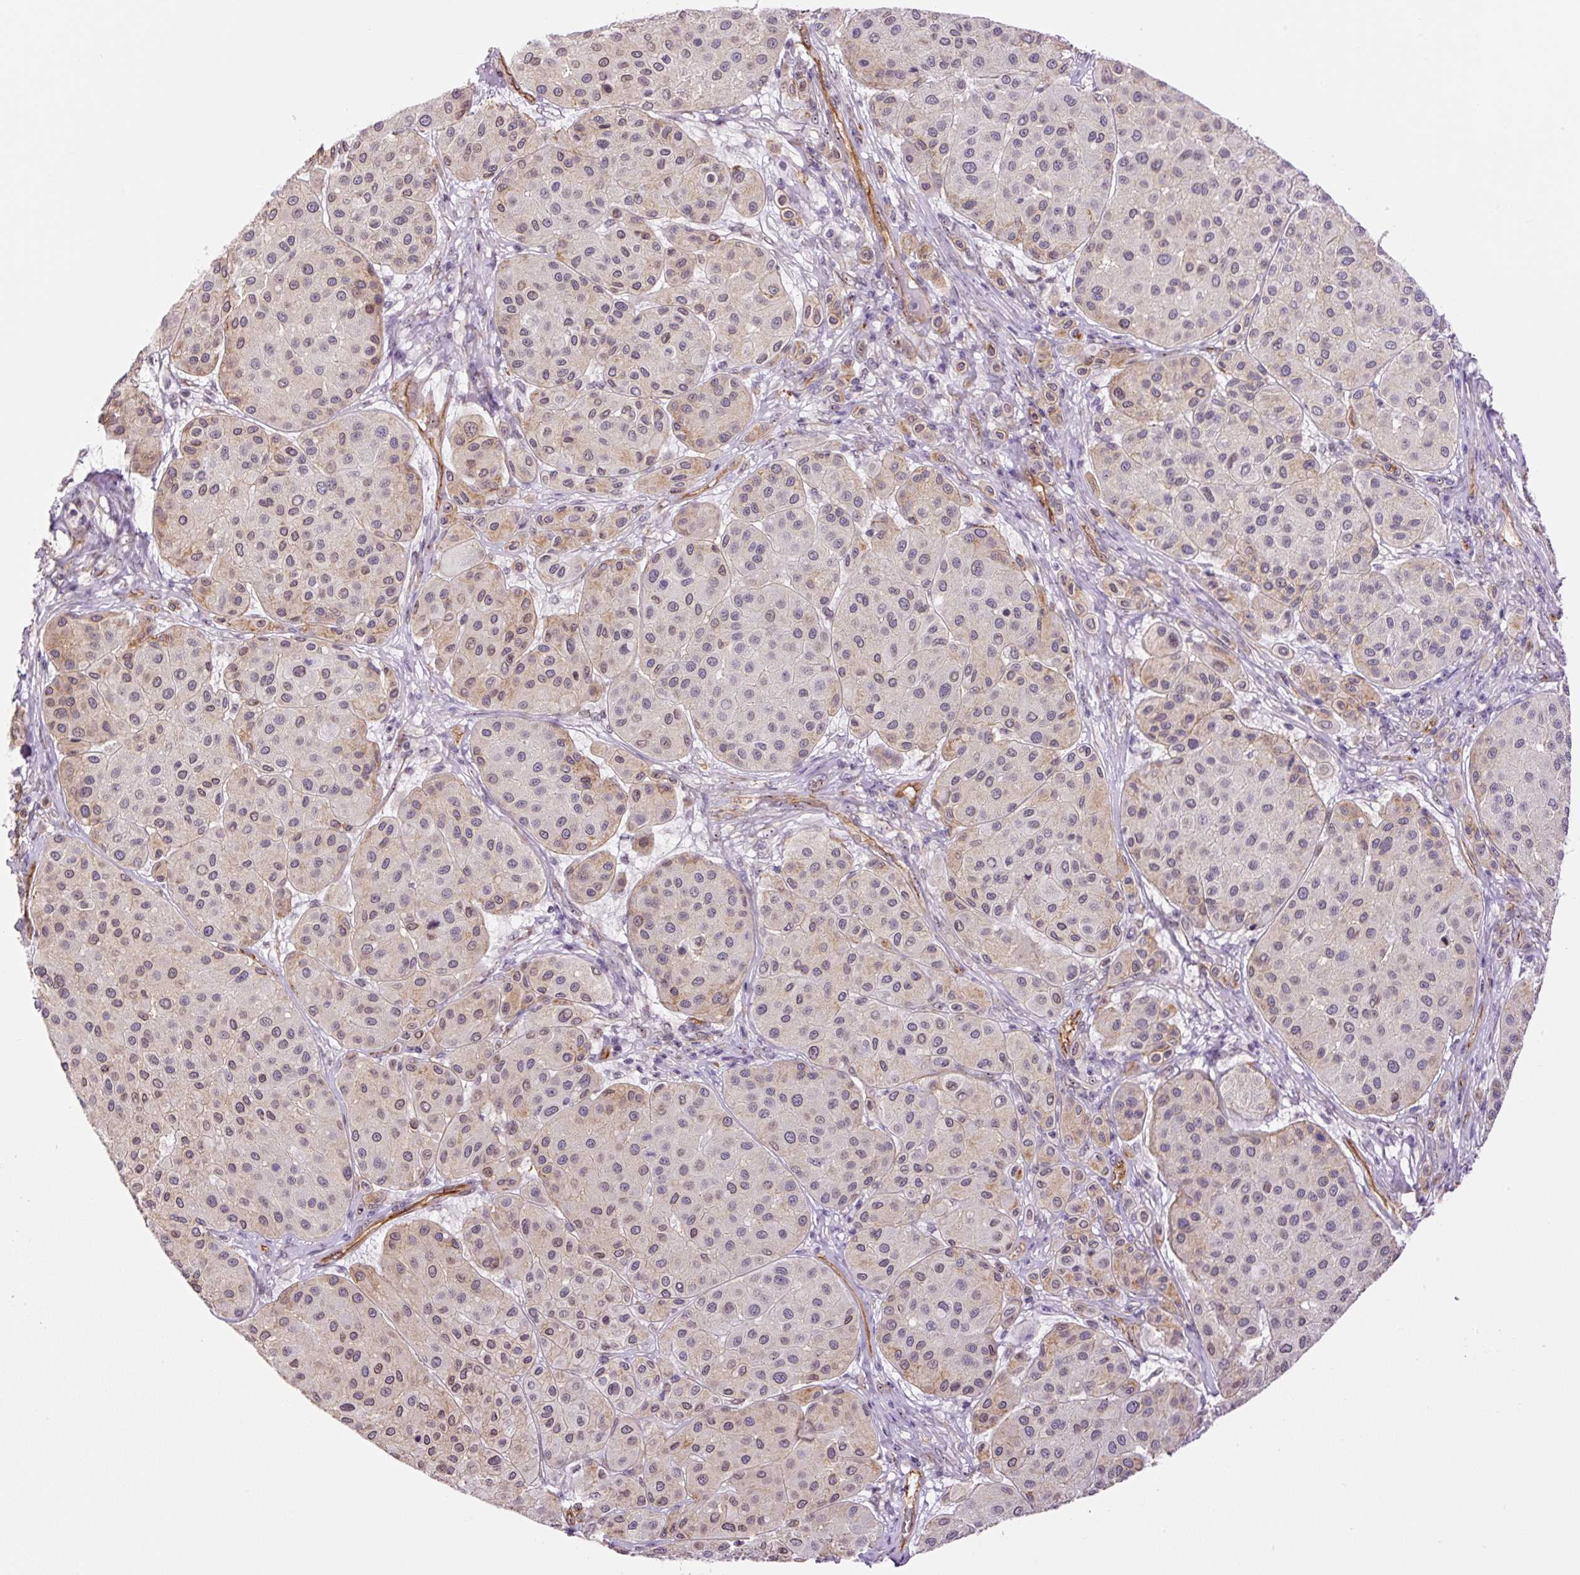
{"staining": {"intensity": "weak", "quantity": "<25%", "location": "nuclear"}, "tissue": "melanoma", "cell_type": "Tumor cells", "image_type": "cancer", "snomed": [{"axis": "morphology", "description": "Malignant melanoma, Metastatic site"}, {"axis": "topography", "description": "Smooth muscle"}], "caption": "Immunohistochemical staining of human melanoma displays no significant expression in tumor cells. (DAB immunohistochemistry with hematoxylin counter stain).", "gene": "MYO5C", "patient": {"sex": "male", "age": 41}}